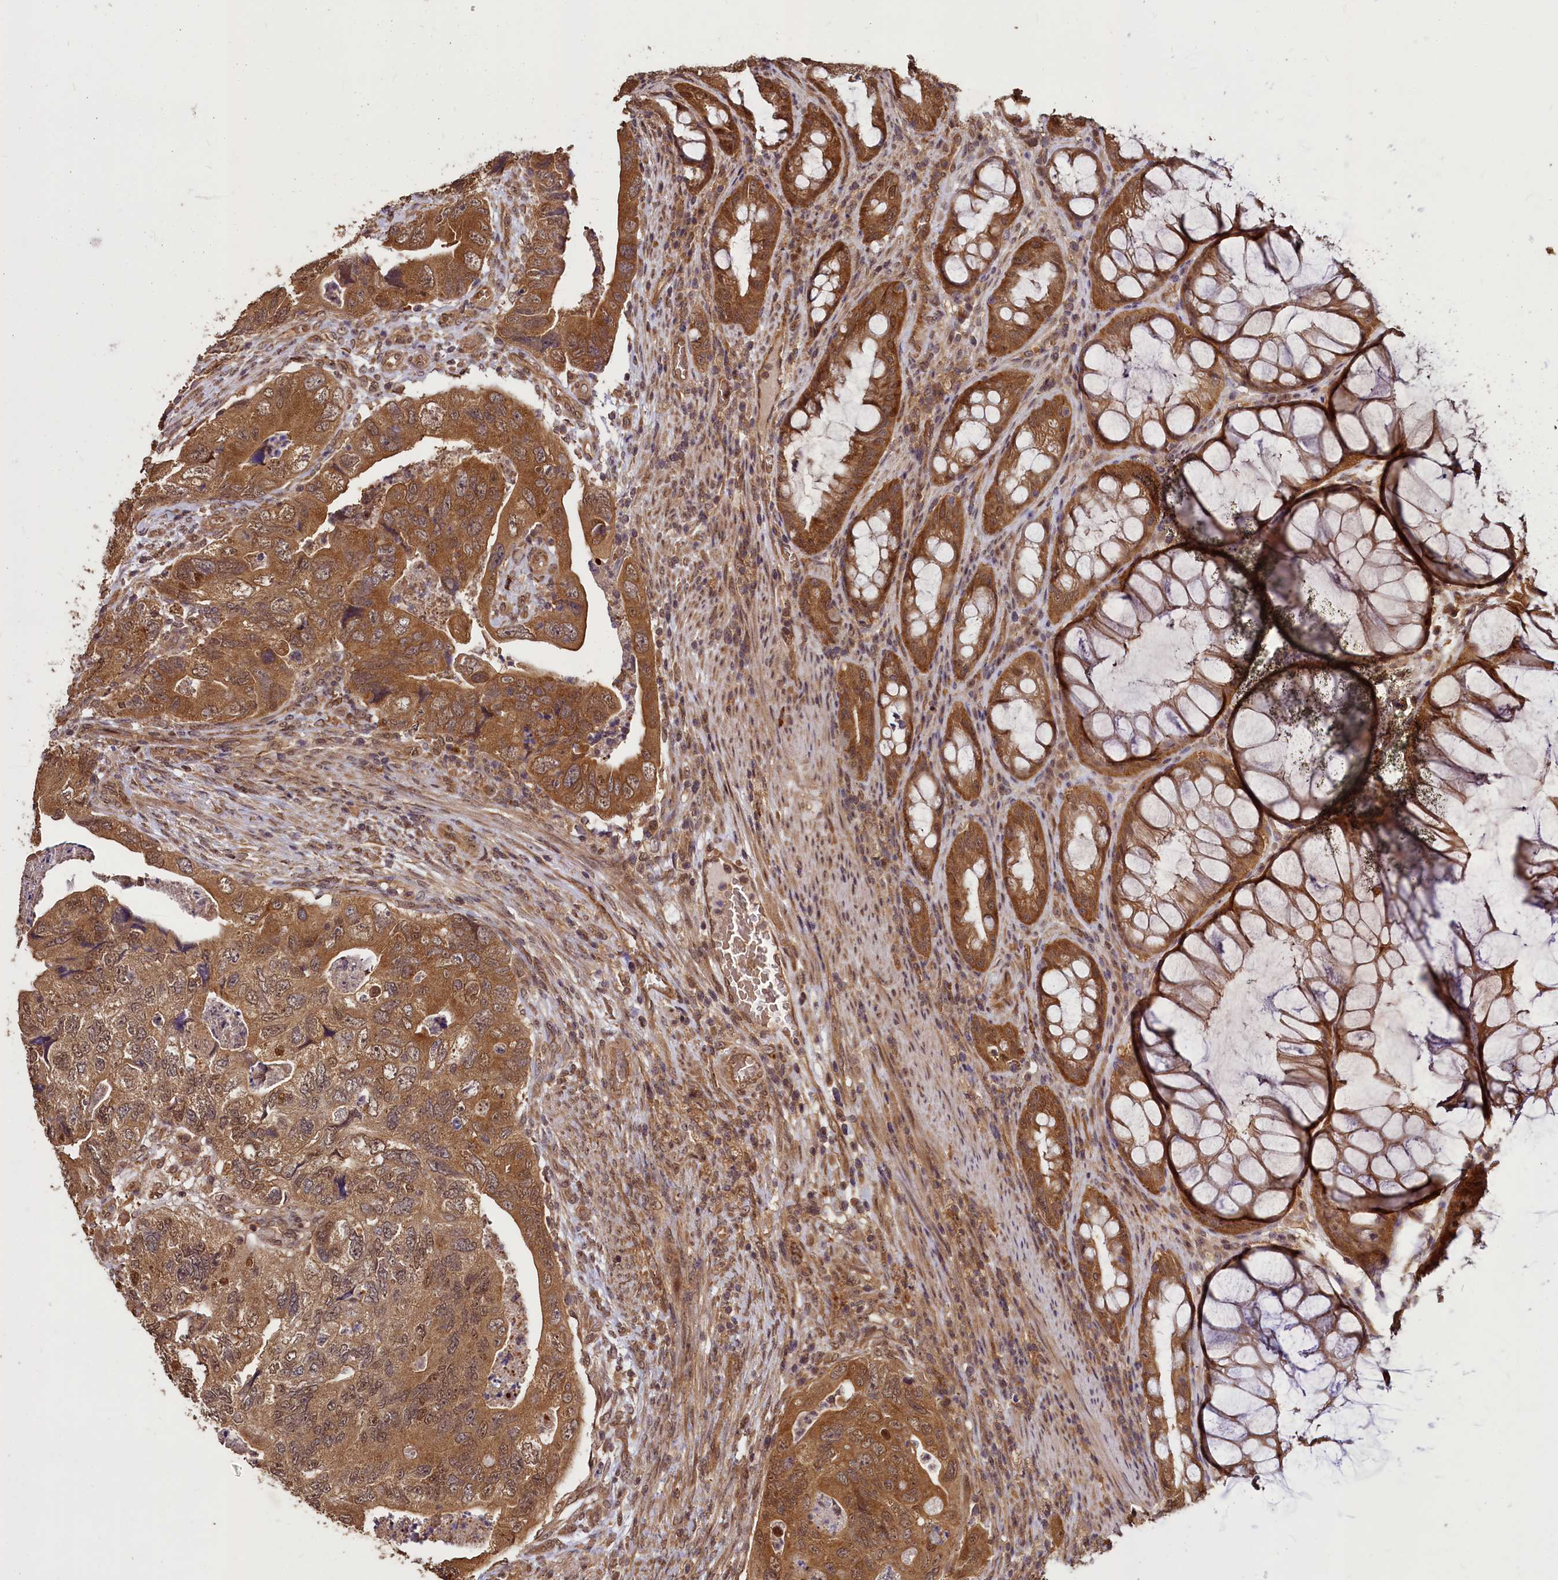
{"staining": {"intensity": "moderate", "quantity": ">75%", "location": "cytoplasmic/membranous,nuclear"}, "tissue": "colorectal cancer", "cell_type": "Tumor cells", "image_type": "cancer", "snomed": [{"axis": "morphology", "description": "Adenocarcinoma, NOS"}, {"axis": "topography", "description": "Rectum"}], "caption": "A micrograph showing moderate cytoplasmic/membranous and nuclear staining in approximately >75% of tumor cells in adenocarcinoma (colorectal), as visualized by brown immunohistochemical staining.", "gene": "VPS51", "patient": {"sex": "male", "age": 63}}